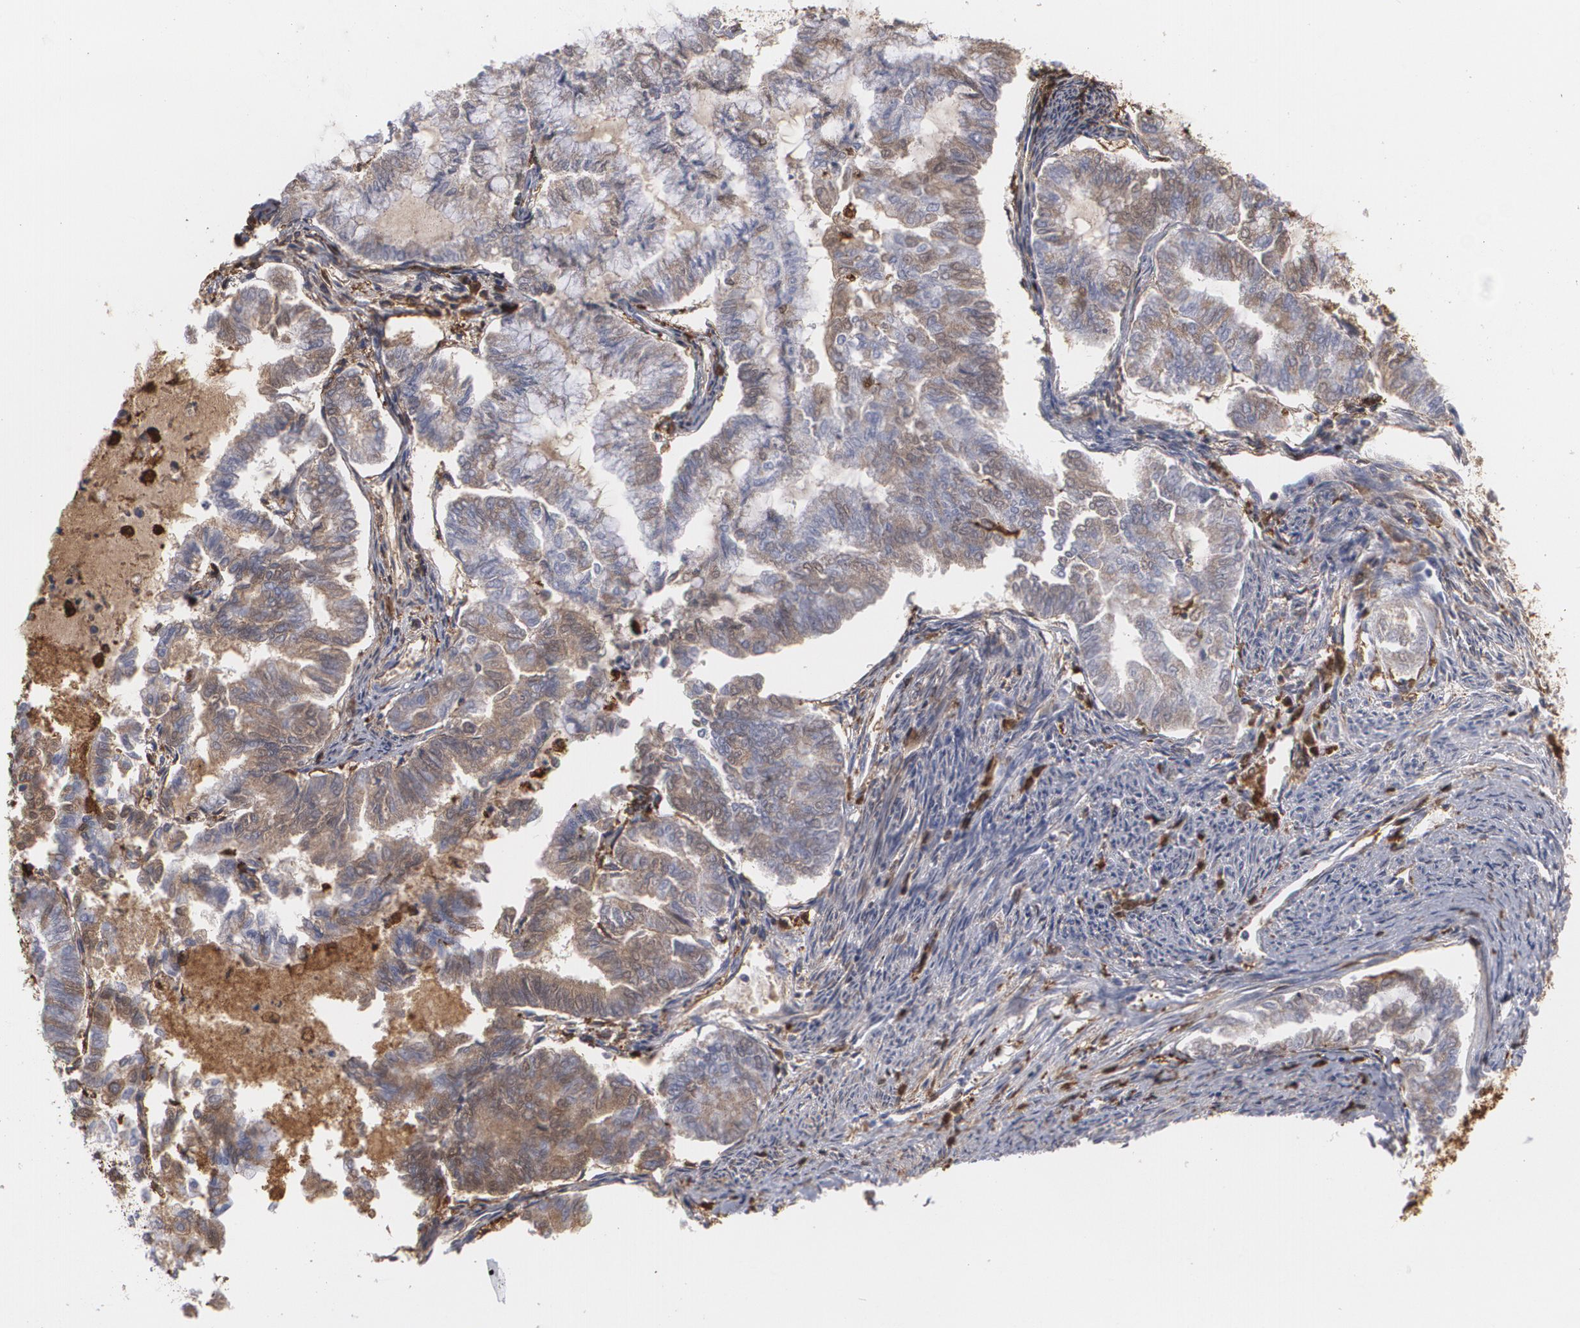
{"staining": {"intensity": "weak", "quantity": "<25%", "location": "cytoplasmic/membranous"}, "tissue": "endometrial cancer", "cell_type": "Tumor cells", "image_type": "cancer", "snomed": [{"axis": "morphology", "description": "Adenocarcinoma, NOS"}, {"axis": "topography", "description": "Endometrium"}], "caption": "This is an immunohistochemistry photomicrograph of human endometrial adenocarcinoma. There is no expression in tumor cells.", "gene": "ODC1", "patient": {"sex": "female", "age": 79}}